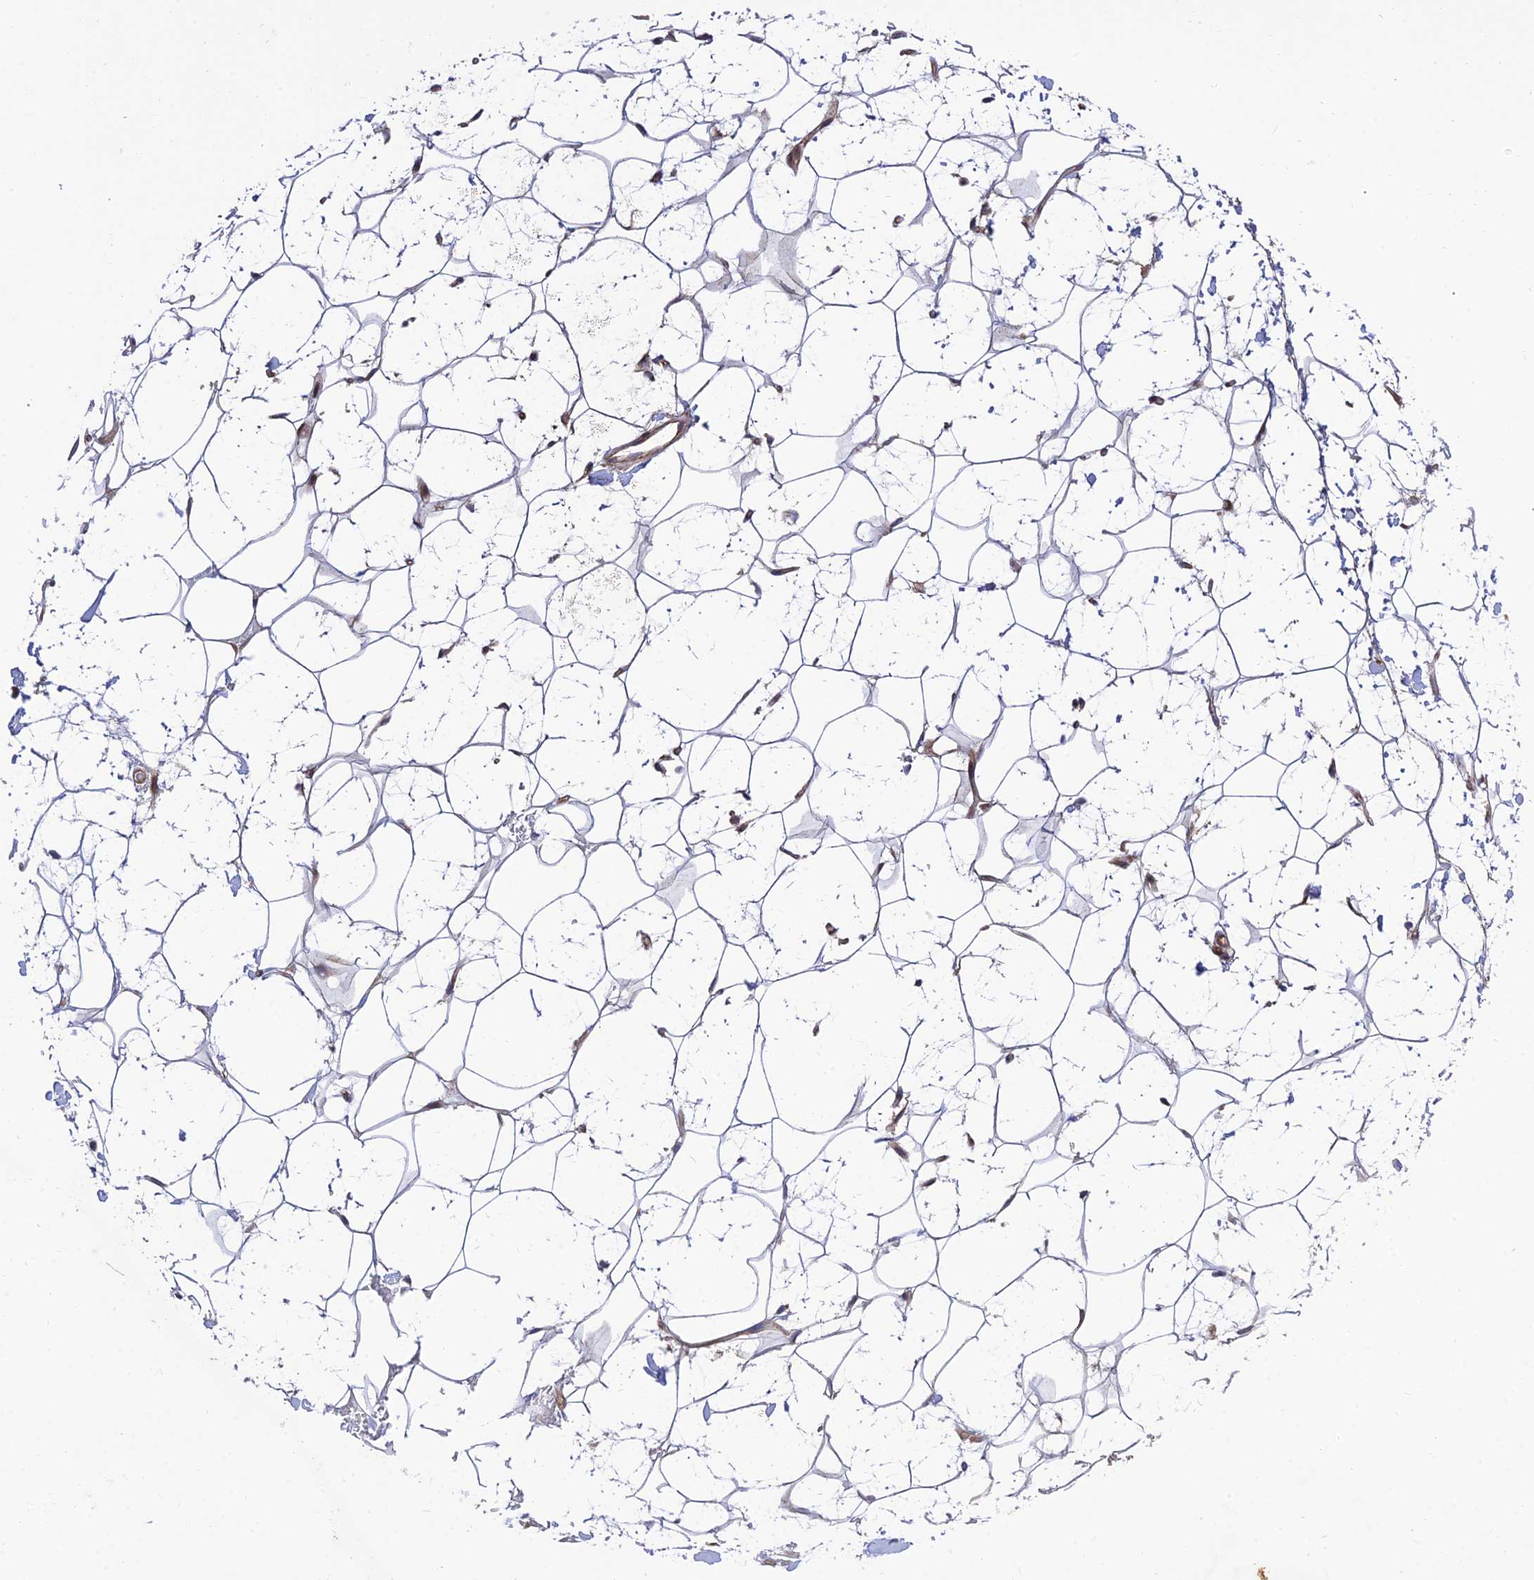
{"staining": {"intensity": "negative", "quantity": "none", "location": "none"}, "tissue": "adipose tissue", "cell_type": "Adipocytes", "image_type": "normal", "snomed": [{"axis": "morphology", "description": "Normal tissue, NOS"}, {"axis": "topography", "description": "Breast"}], "caption": "A high-resolution histopathology image shows immunohistochemistry (IHC) staining of benign adipose tissue, which demonstrates no significant positivity in adipocytes.", "gene": "PLEKHG2", "patient": {"sex": "female", "age": 26}}